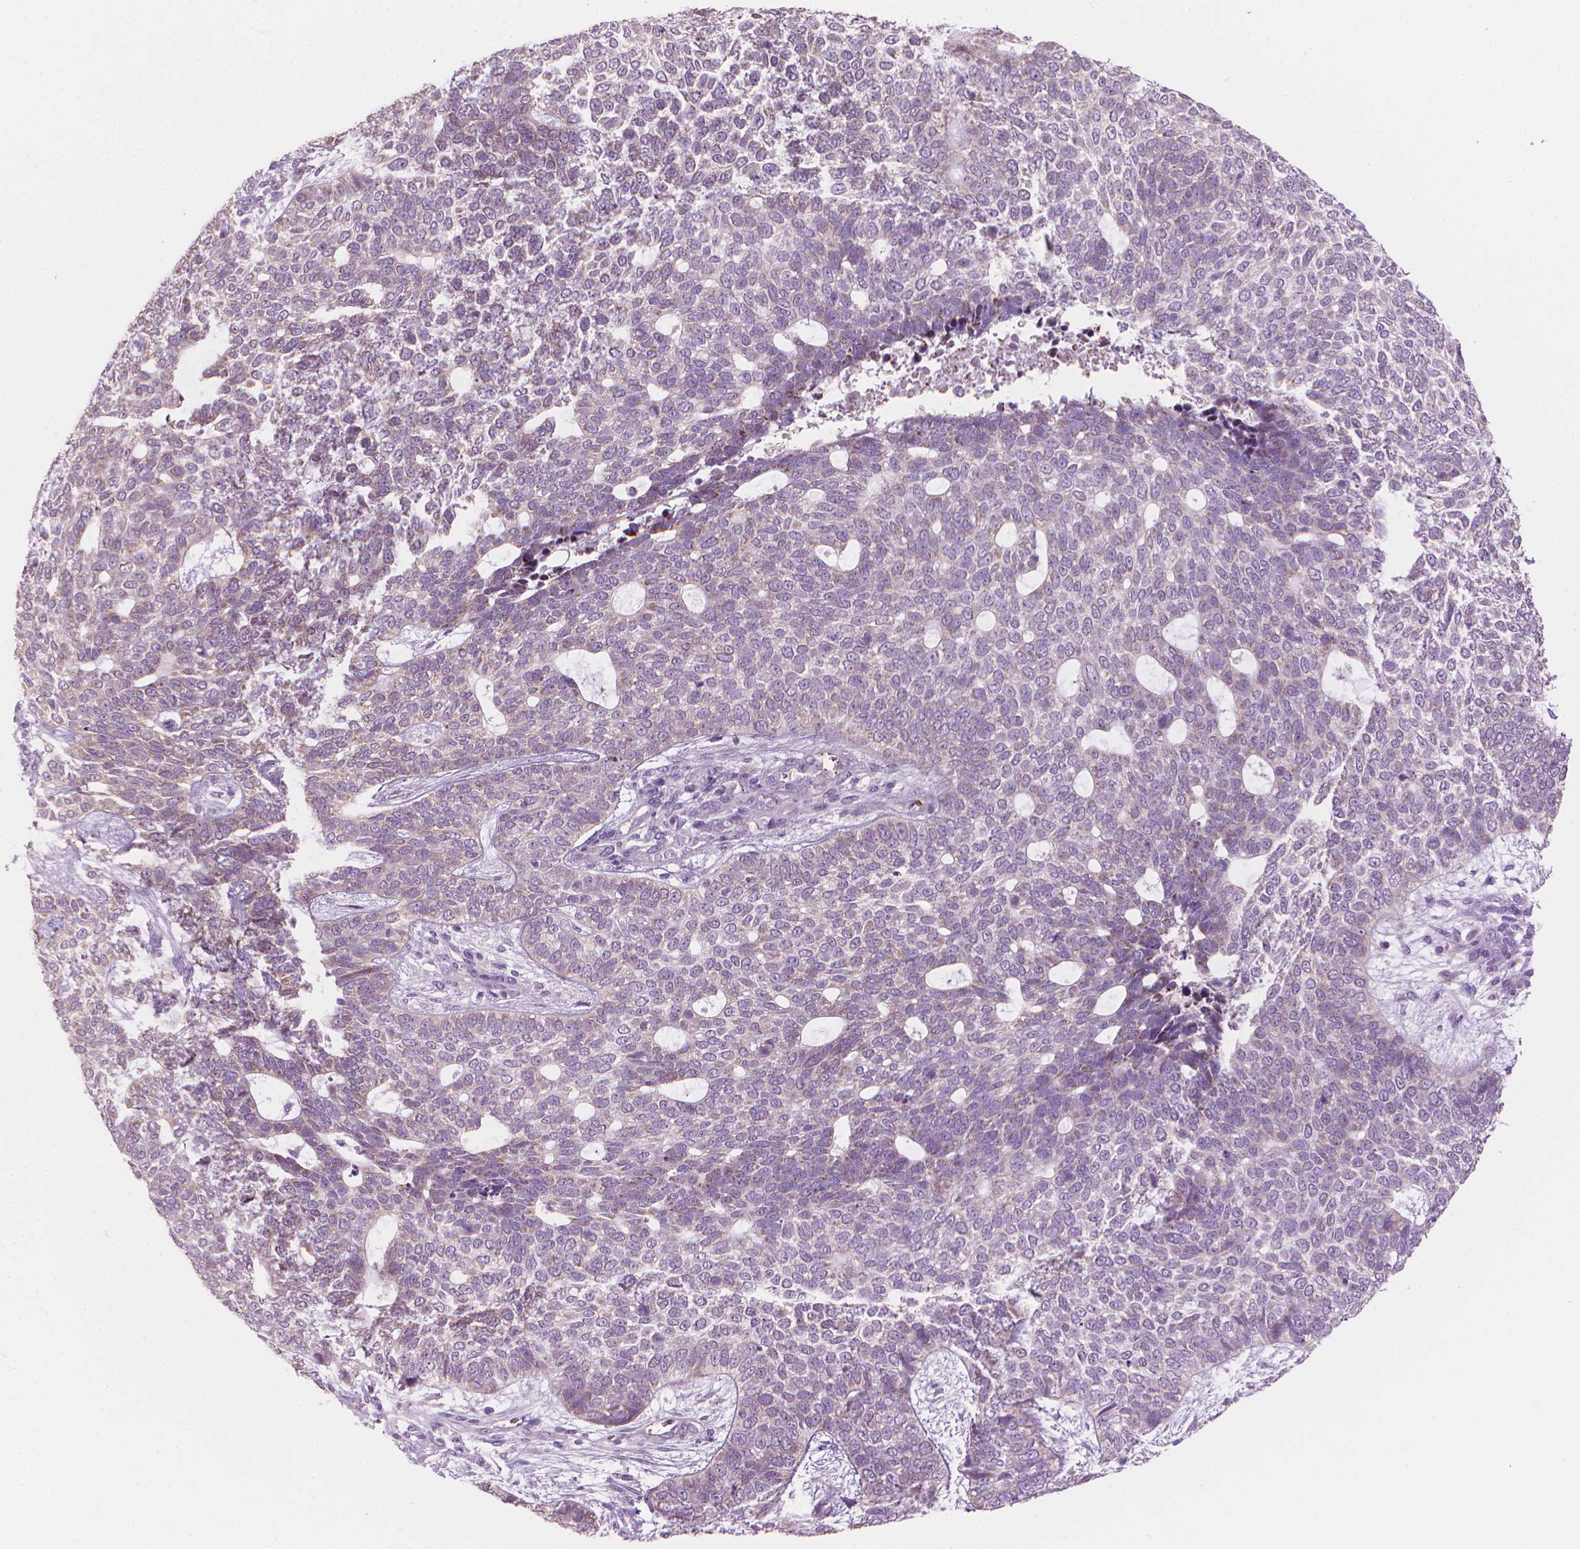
{"staining": {"intensity": "weak", "quantity": "<25%", "location": "cytoplasmic/membranous"}, "tissue": "skin cancer", "cell_type": "Tumor cells", "image_type": "cancer", "snomed": [{"axis": "morphology", "description": "Basal cell carcinoma"}, {"axis": "topography", "description": "Skin"}], "caption": "A high-resolution micrograph shows immunohistochemistry (IHC) staining of basal cell carcinoma (skin), which demonstrates no significant positivity in tumor cells. Brightfield microscopy of immunohistochemistry stained with DAB (brown) and hematoxylin (blue), captured at high magnification.", "gene": "CFAP126", "patient": {"sex": "female", "age": 69}}